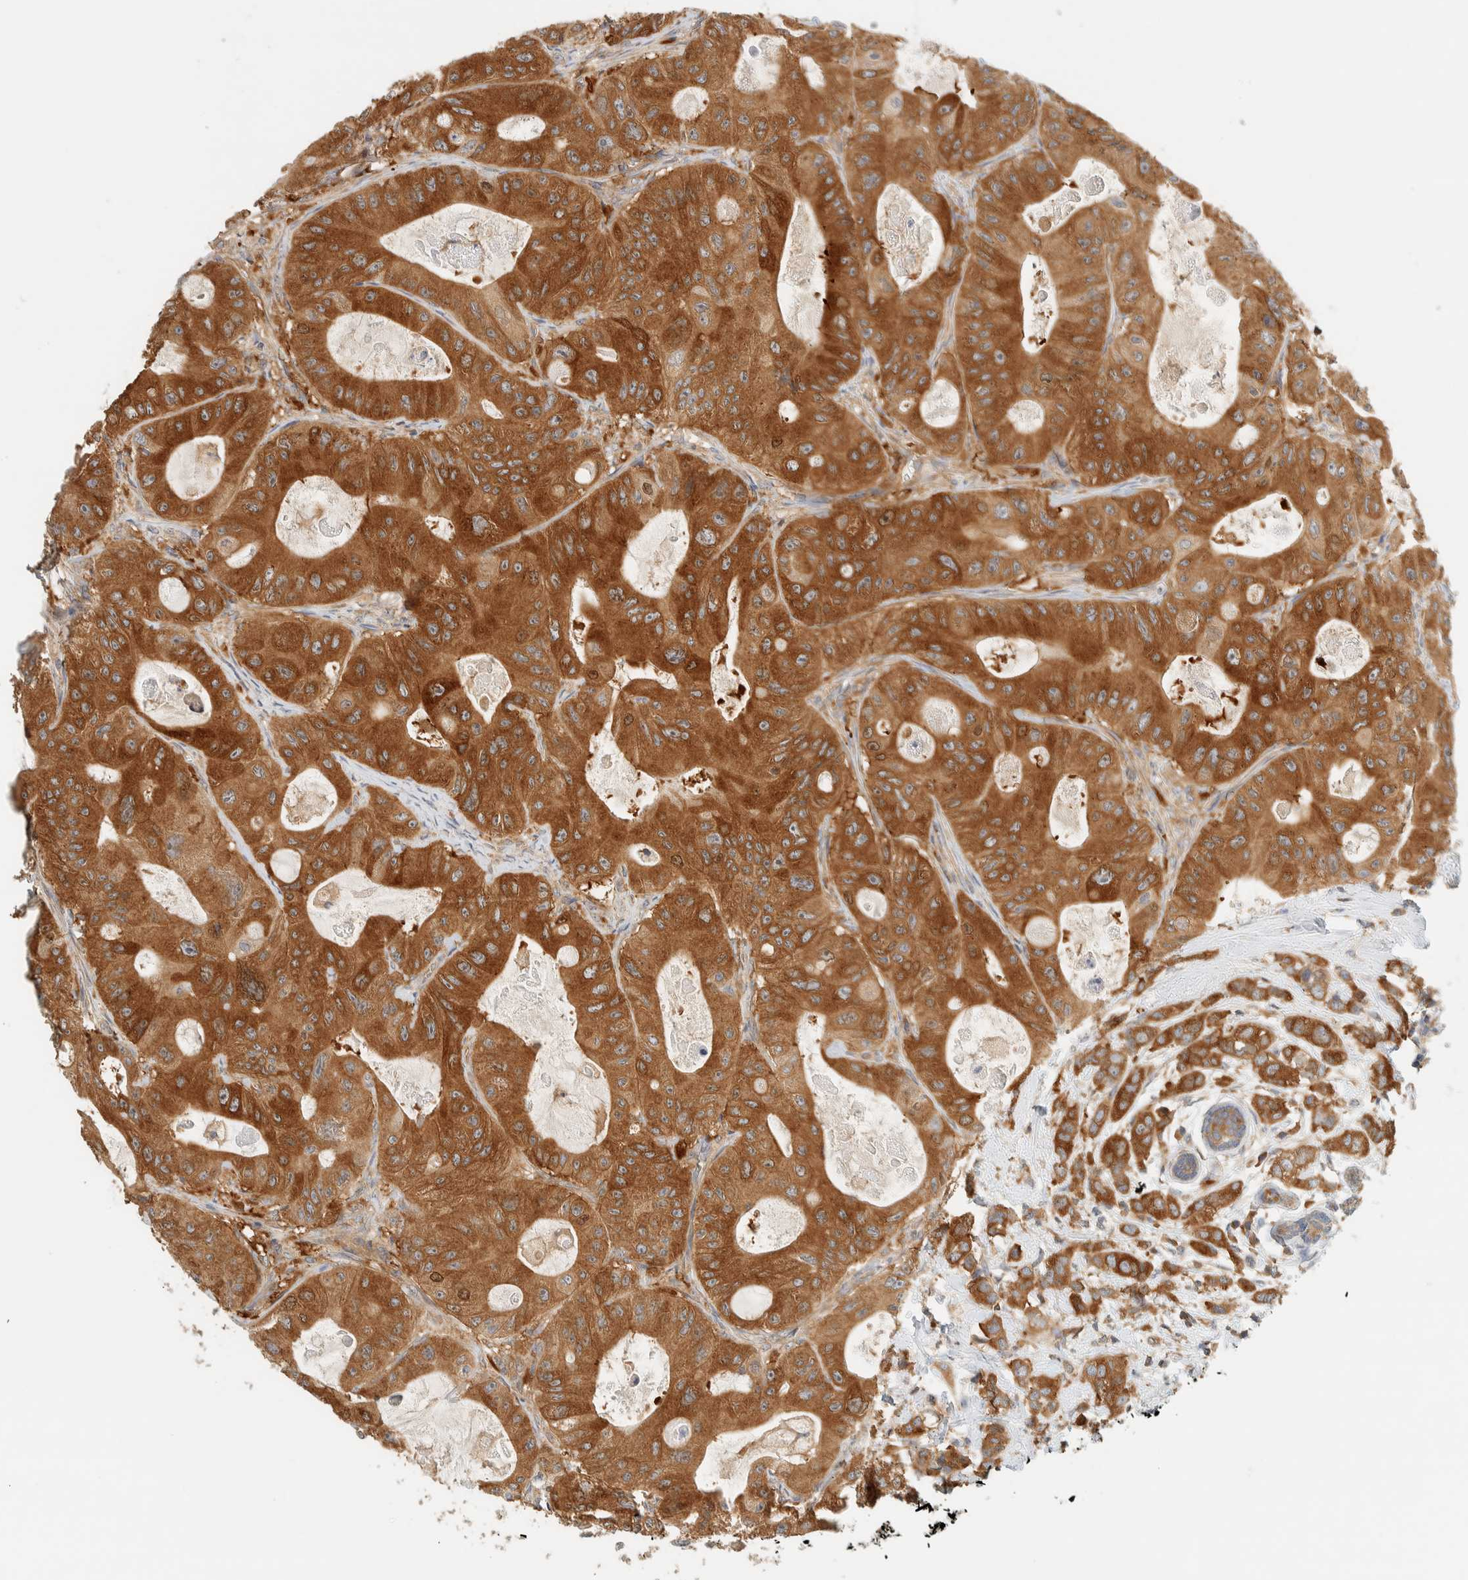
{"staining": {"intensity": "strong", "quantity": ">75%", "location": "cytoplasmic/membranous"}, "tissue": "colorectal cancer", "cell_type": "Tumor cells", "image_type": "cancer", "snomed": [{"axis": "morphology", "description": "Adenocarcinoma, NOS"}, {"axis": "topography", "description": "Colon"}], "caption": "Colorectal cancer (adenocarcinoma) tissue displays strong cytoplasmic/membranous positivity in about >75% of tumor cells, visualized by immunohistochemistry.", "gene": "ARFGEF1", "patient": {"sex": "female", "age": 46}}